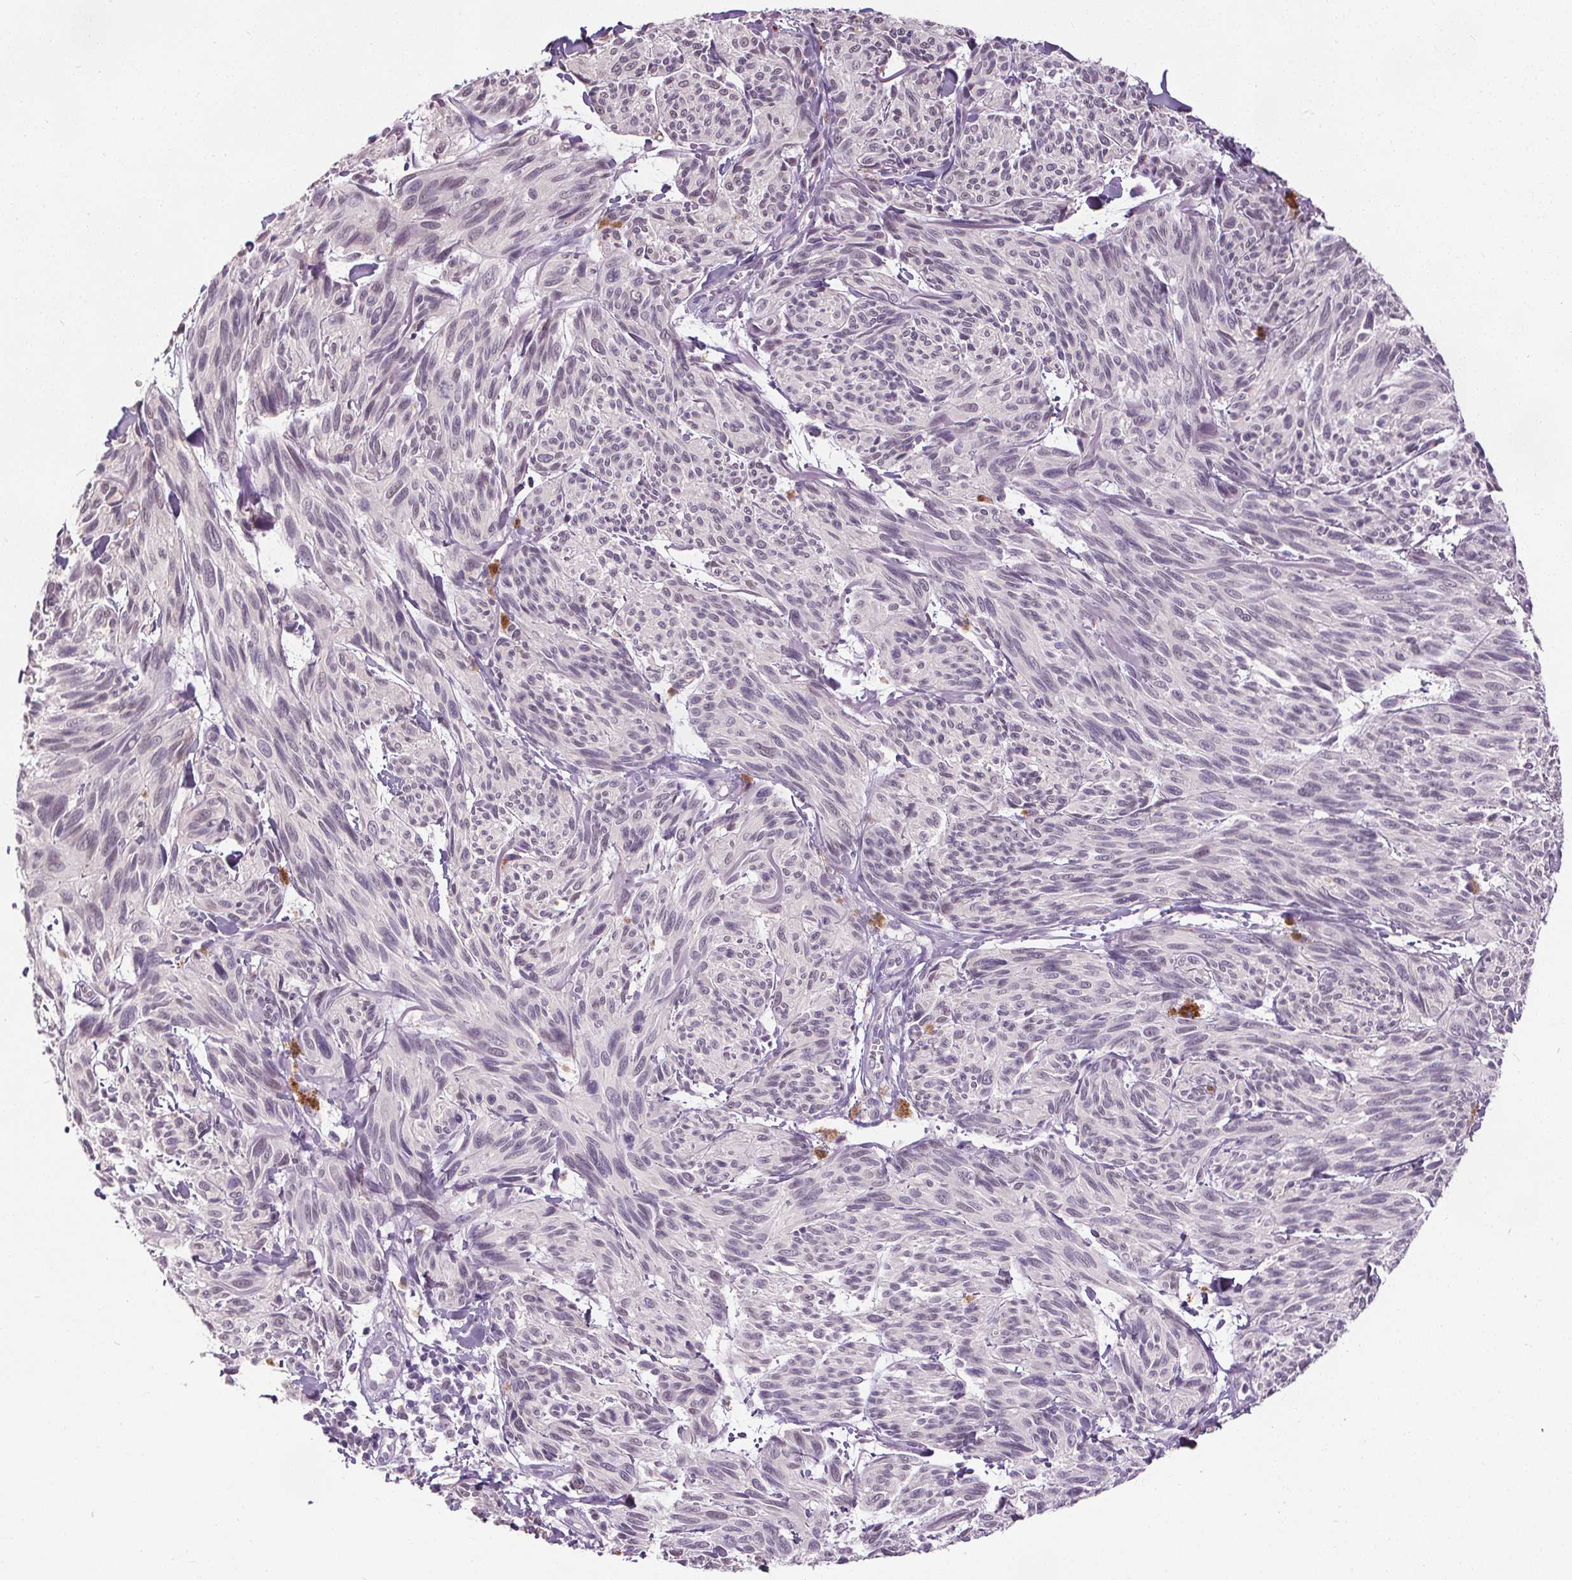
{"staining": {"intensity": "negative", "quantity": "none", "location": "none"}, "tissue": "melanoma", "cell_type": "Tumor cells", "image_type": "cancer", "snomed": [{"axis": "morphology", "description": "Malignant melanoma, NOS"}, {"axis": "topography", "description": "Skin"}], "caption": "The image shows no significant staining in tumor cells of malignant melanoma.", "gene": "SLC2A9", "patient": {"sex": "male", "age": 79}}